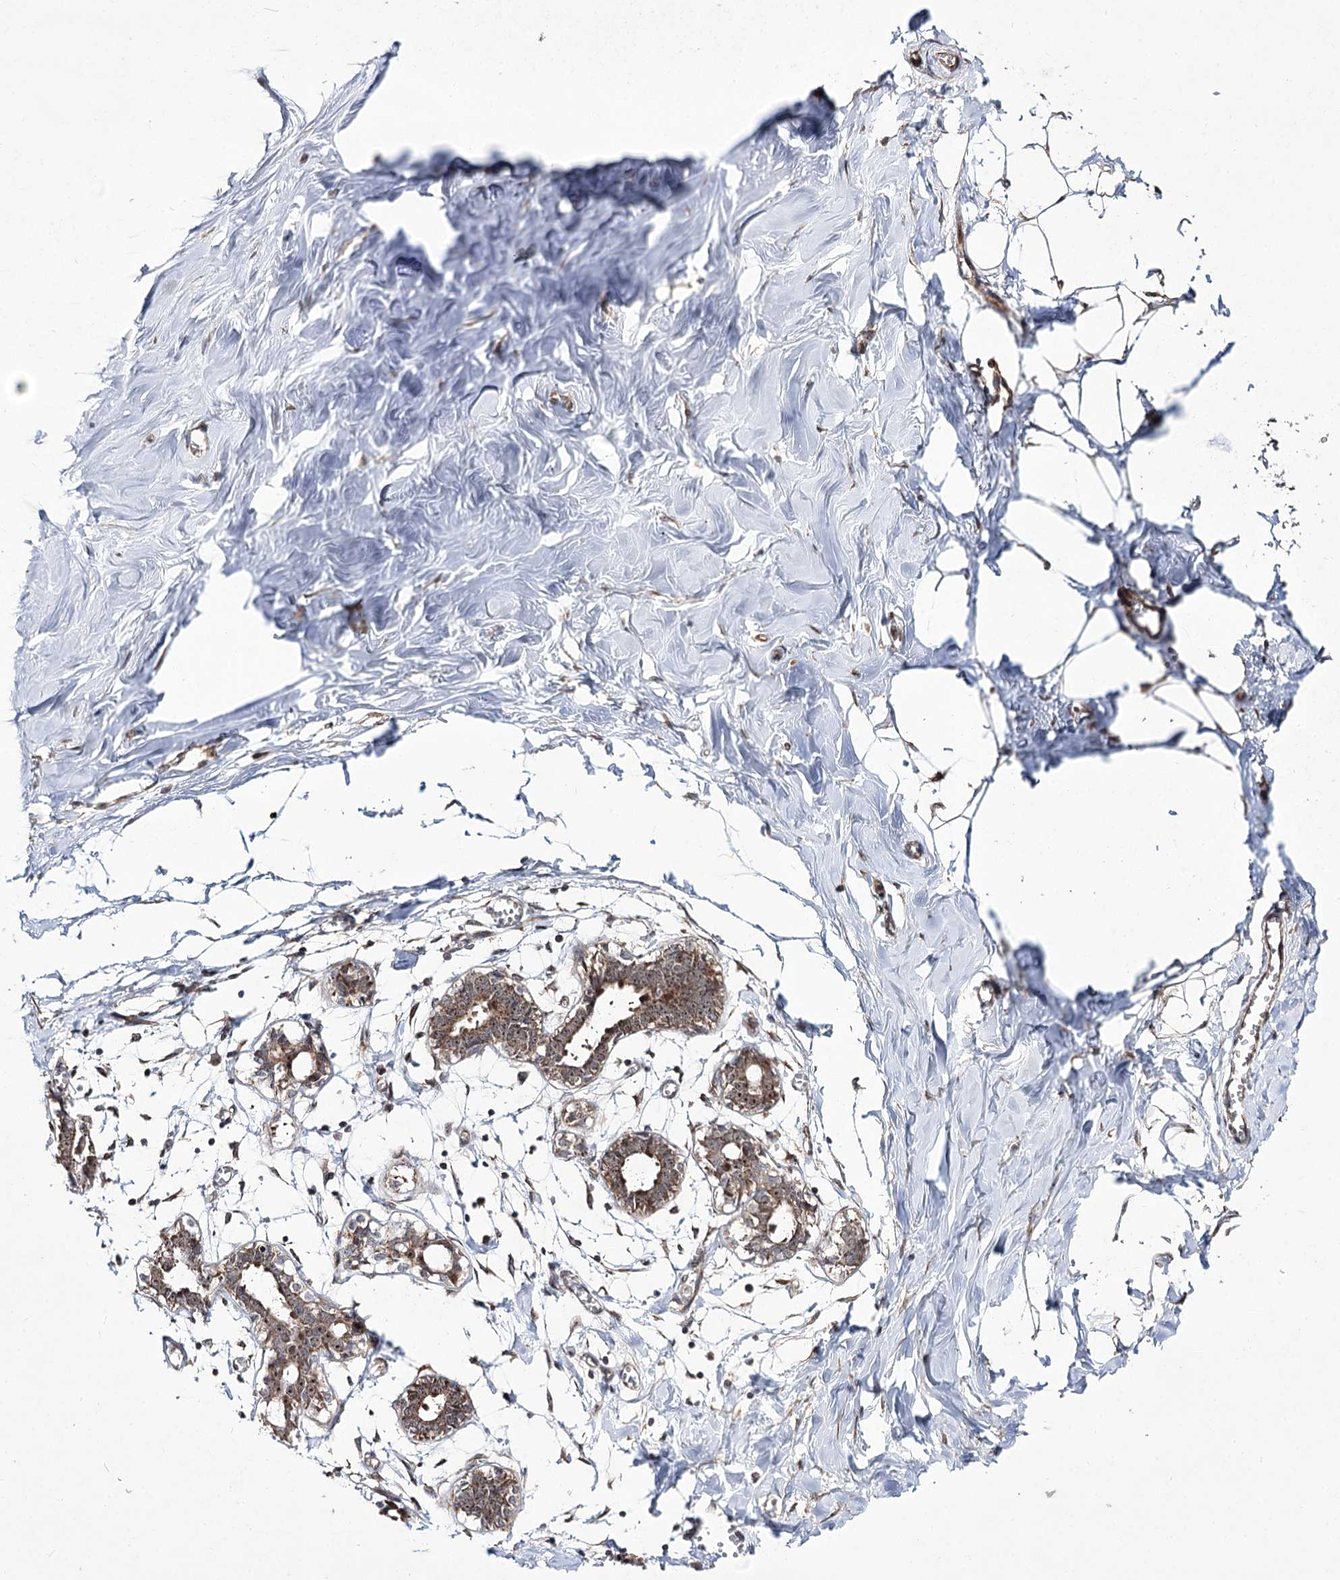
{"staining": {"intensity": "weak", "quantity": "<25%", "location": "nuclear"}, "tissue": "breast", "cell_type": "Adipocytes", "image_type": "normal", "snomed": [{"axis": "morphology", "description": "Normal tissue, NOS"}, {"axis": "topography", "description": "Breast"}], "caption": "High magnification brightfield microscopy of normal breast stained with DAB (brown) and counterstained with hematoxylin (blue): adipocytes show no significant staining. (Immunohistochemistry (ihc), brightfield microscopy, high magnification).", "gene": "RRP9", "patient": {"sex": "female", "age": 27}}